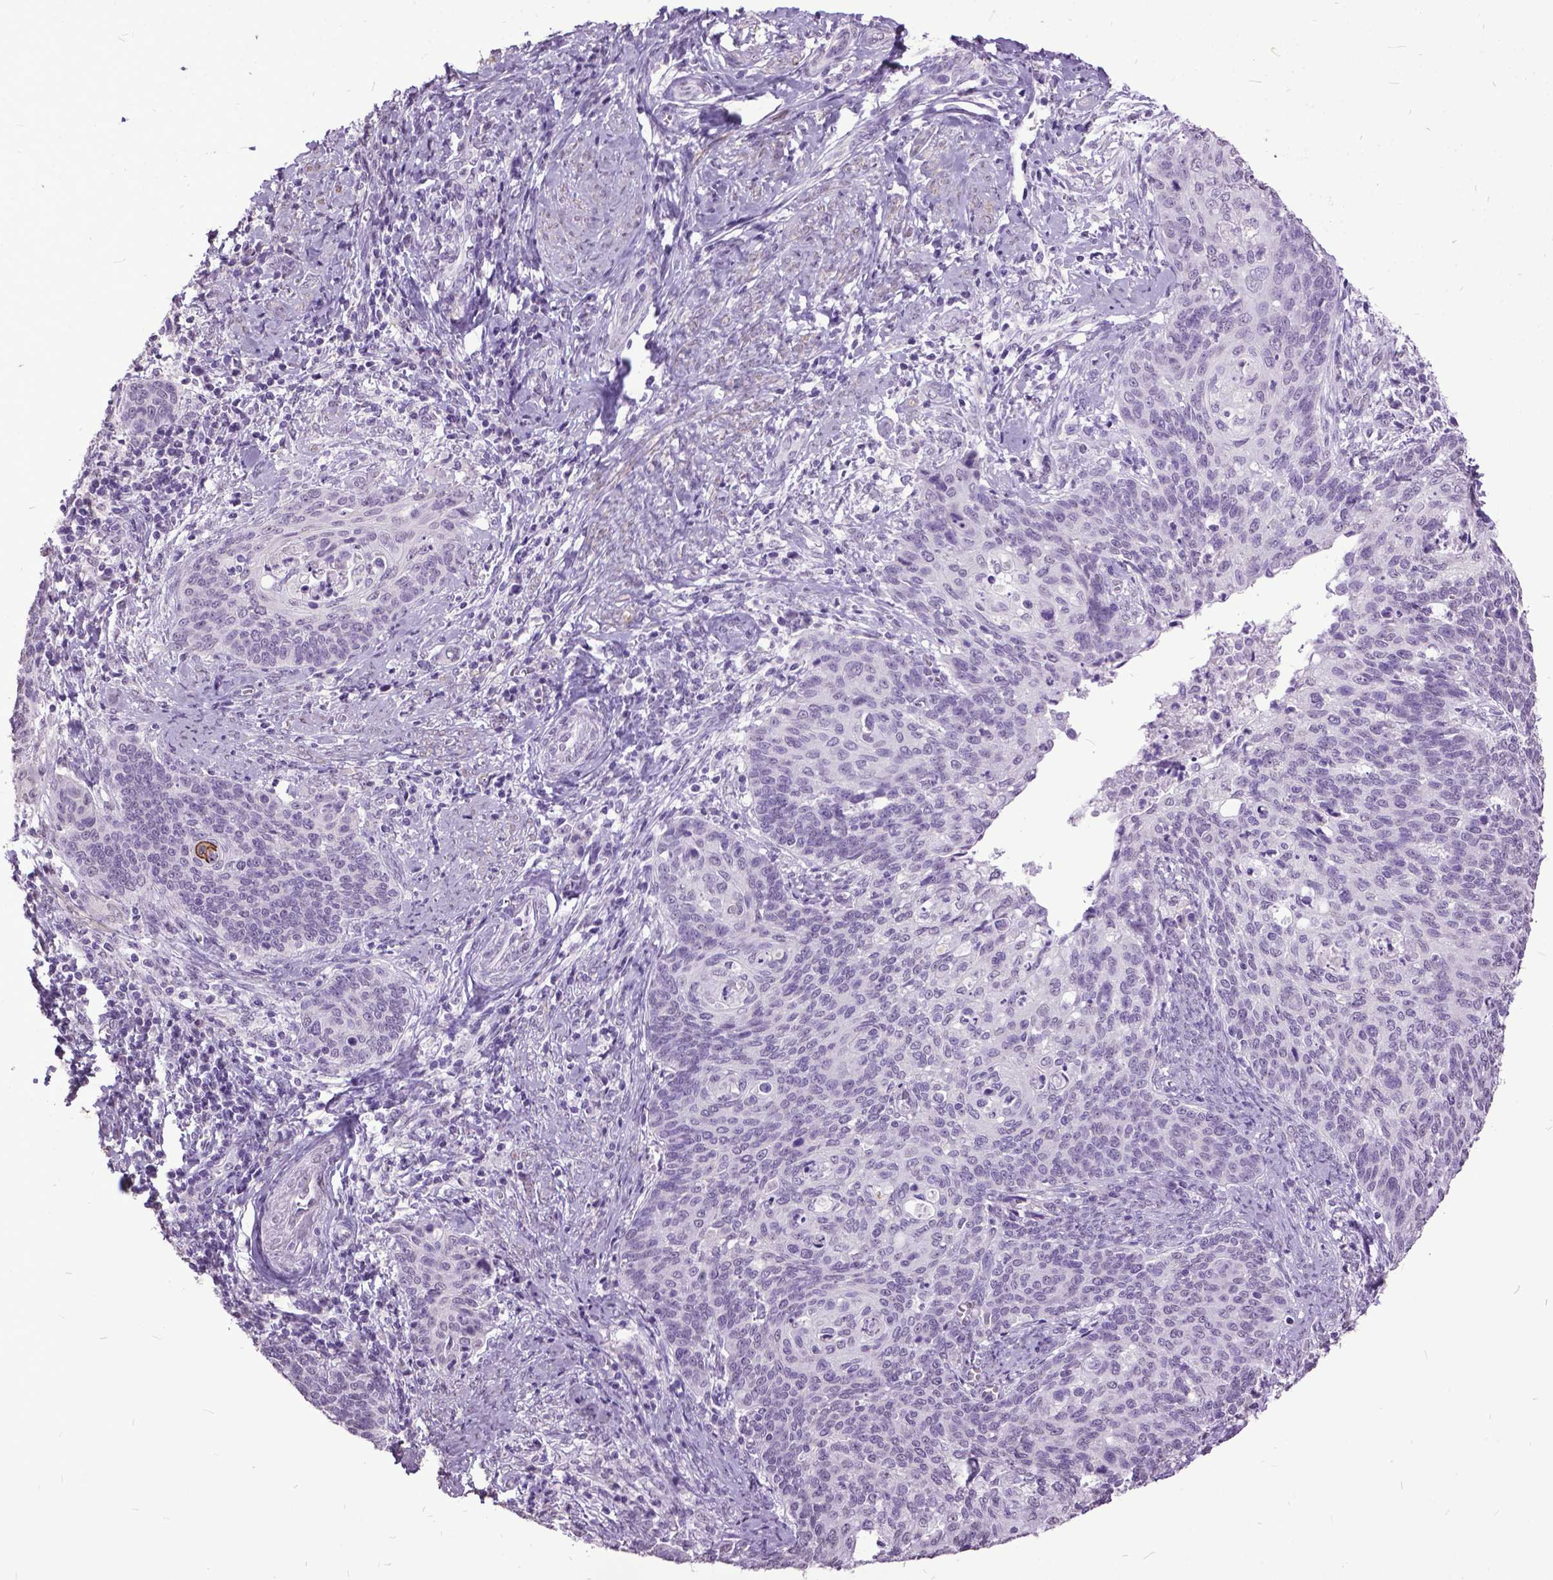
{"staining": {"intensity": "negative", "quantity": "none", "location": "none"}, "tissue": "cervical cancer", "cell_type": "Tumor cells", "image_type": "cancer", "snomed": [{"axis": "morphology", "description": "Normal tissue, NOS"}, {"axis": "morphology", "description": "Squamous cell carcinoma, NOS"}, {"axis": "topography", "description": "Cervix"}], "caption": "Tumor cells are negative for brown protein staining in cervical cancer. (DAB (3,3'-diaminobenzidine) IHC visualized using brightfield microscopy, high magnification).", "gene": "MARCHF10", "patient": {"sex": "female", "age": 39}}